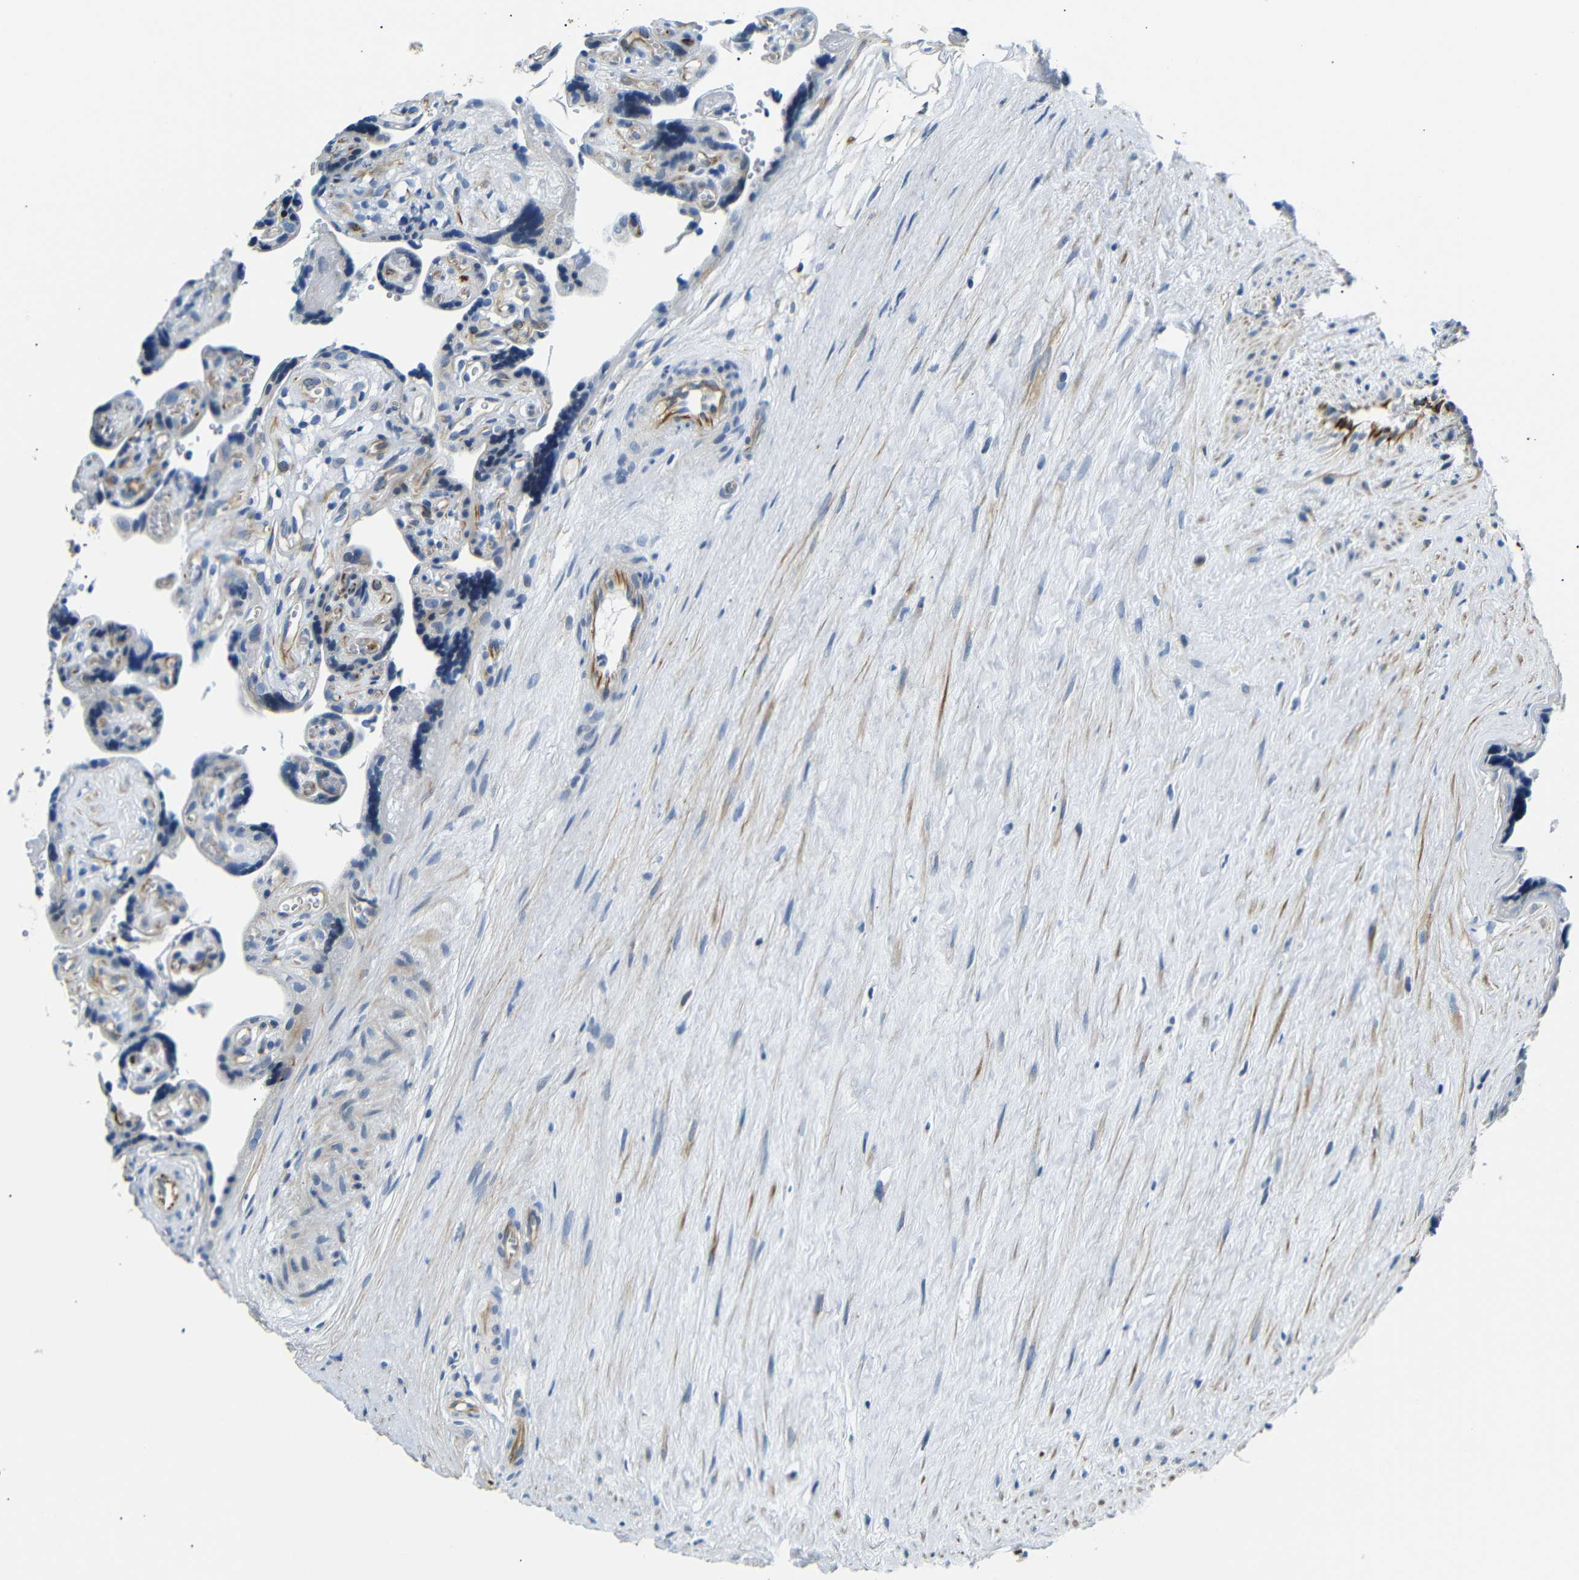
{"staining": {"intensity": "weak", "quantity": "<25%", "location": "cytoplasmic/membranous"}, "tissue": "placenta", "cell_type": "Trophoblastic cells", "image_type": "normal", "snomed": [{"axis": "morphology", "description": "Normal tissue, NOS"}, {"axis": "topography", "description": "Placenta"}], "caption": "This is an IHC image of normal human placenta. There is no positivity in trophoblastic cells.", "gene": "TAFA1", "patient": {"sex": "female", "age": 30}}